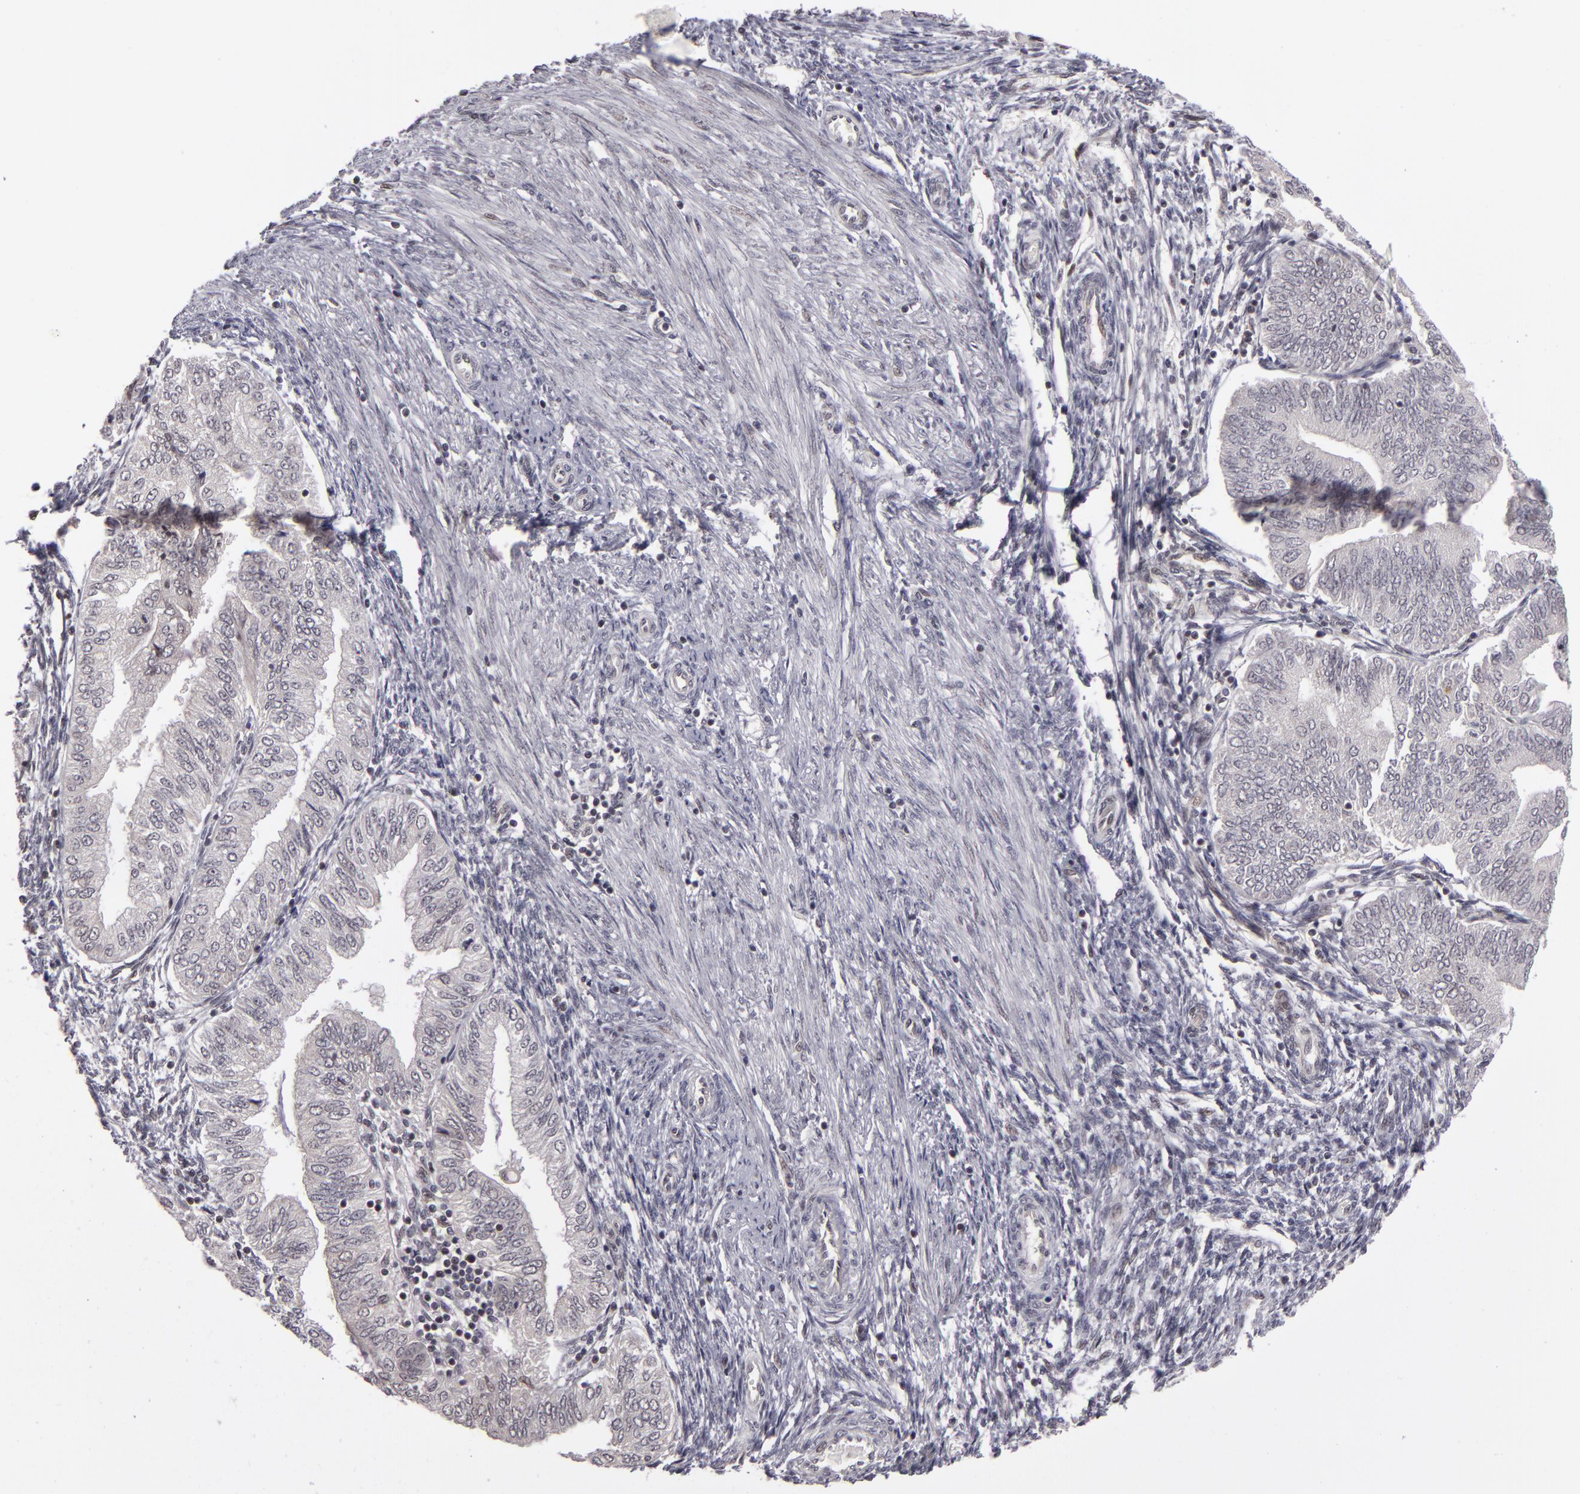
{"staining": {"intensity": "weak", "quantity": ">75%", "location": "cytoplasmic/membranous"}, "tissue": "endometrial cancer", "cell_type": "Tumor cells", "image_type": "cancer", "snomed": [{"axis": "morphology", "description": "Adenocarcinoma, NOS"}, {"axis": "topography", "description": "Endometrium"}], "caption": "An IHC micrograph of neoplastic tissue is shown. Protein staining in brown shows weak cytoplasmic/membranous positivity in endometrial cancer within tumor cells.", "gene": "ZNF133", "patient": {"sex": "female", "age": 51}}